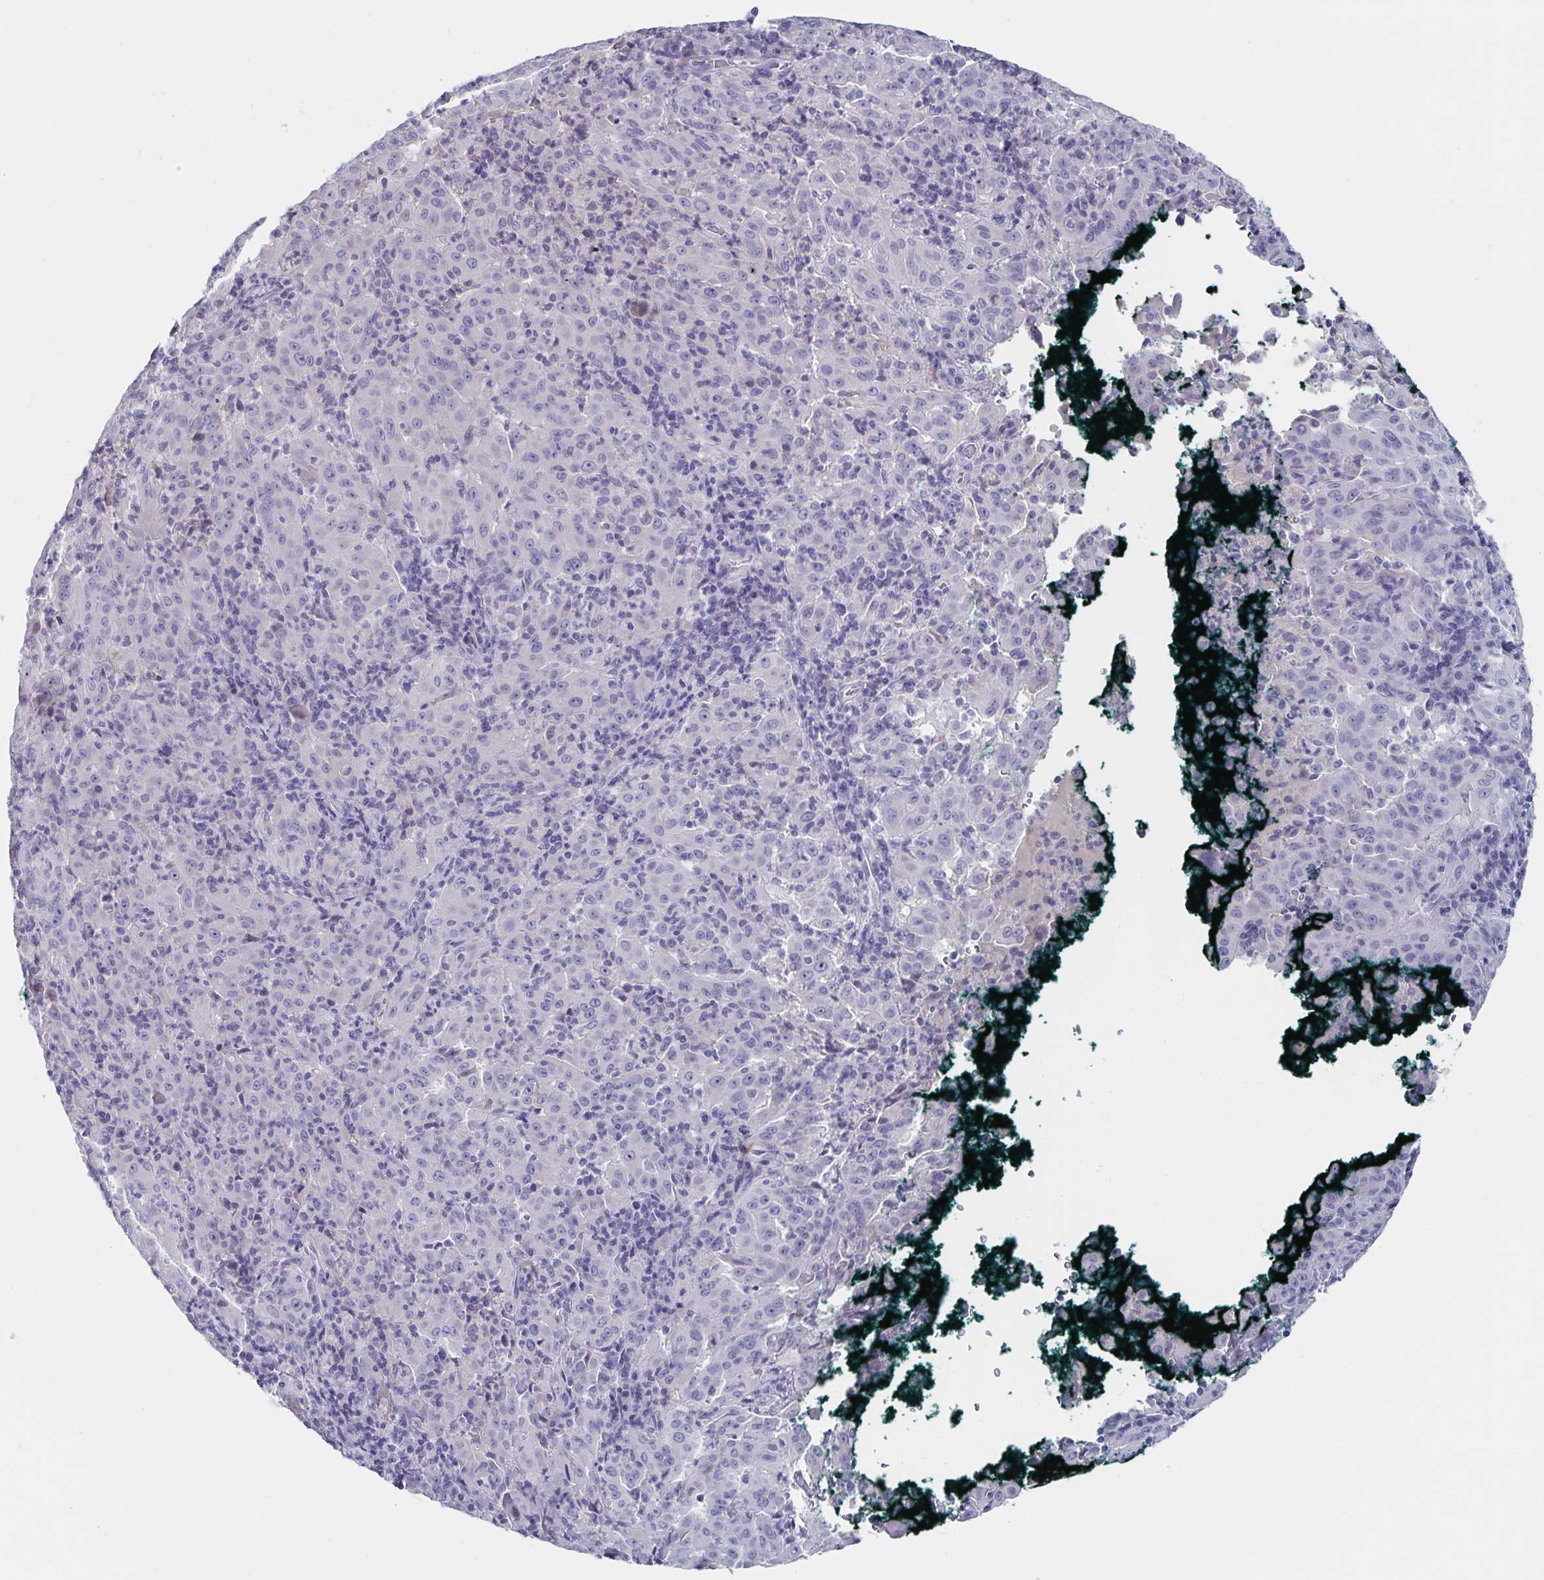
{"staining": {"intensity": "negative", "quantity": "none", "location": "none"}, "tissue": "pancreatic cancer", "cell_type": "Tumor cells", "image_type": "cancer", "snomed": [{"axis": "morphology", "description": "Adenocarcinoma, NOS"}, {"axis": "topography", "description": "Pancreas"}], "caption": "Histopathology image shows no protein expression in tumor cells of pancreatic adenocarcinoma tissue.", "gene": "CFAP69", "patient": {"sex": "male", "age": 63}}